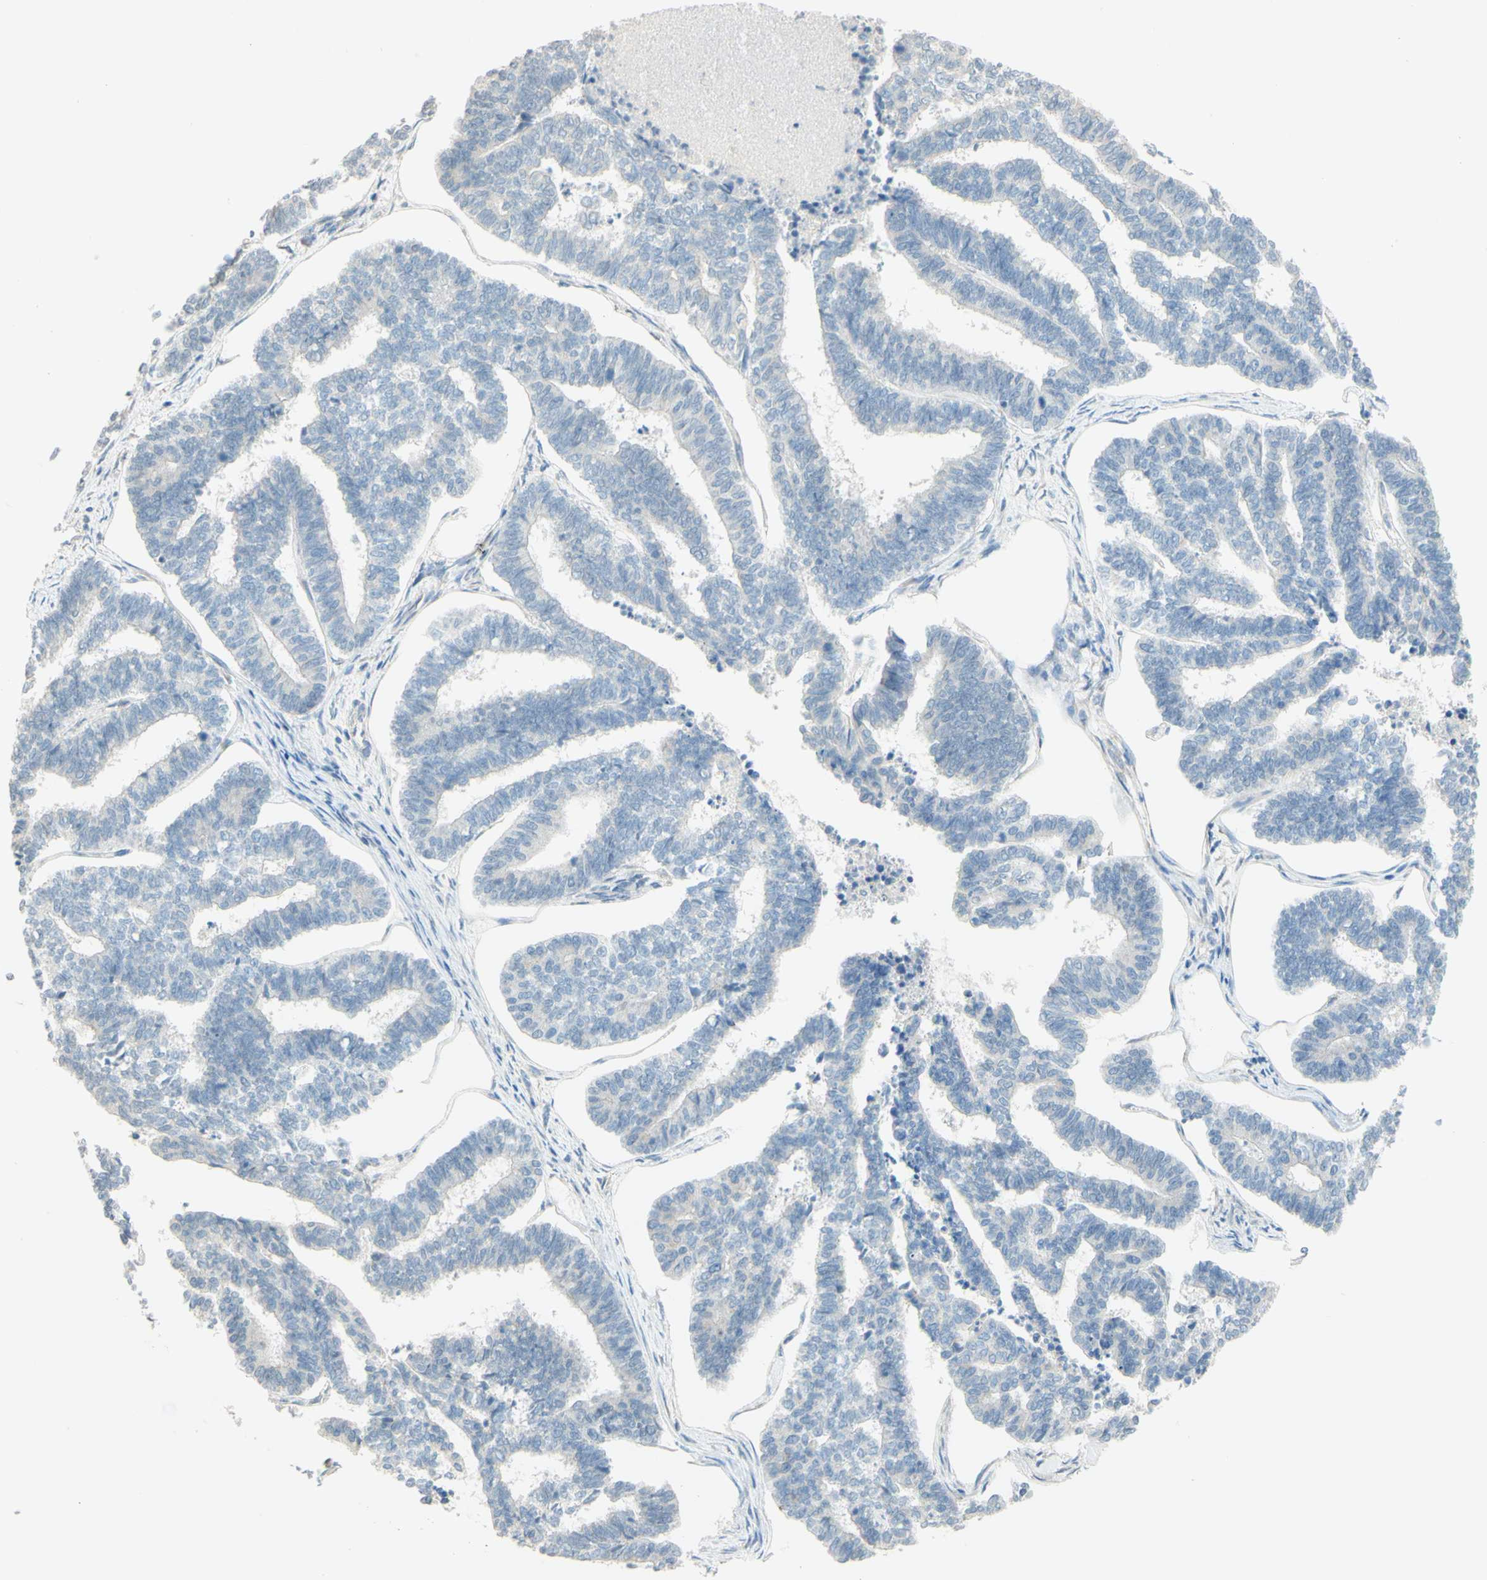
{"staining": {"intensity": "negative", "quantity": "none", "location": "none"}, "tissue": "endometrial cancer", "cell_type": "Tumor cells", "image_type": "cancer", "snomed": [{"axis": "morphology", "description": "Adenocarcinoma, NOS"}, {"axis": "topography", "description": "Endometrium"}], "caption": "Tumor cells show no significant protein staining in endometrial cancer (adenocarcinoma).", "gene": "MAG", "patient": {"sex": "female", "age": 70}}